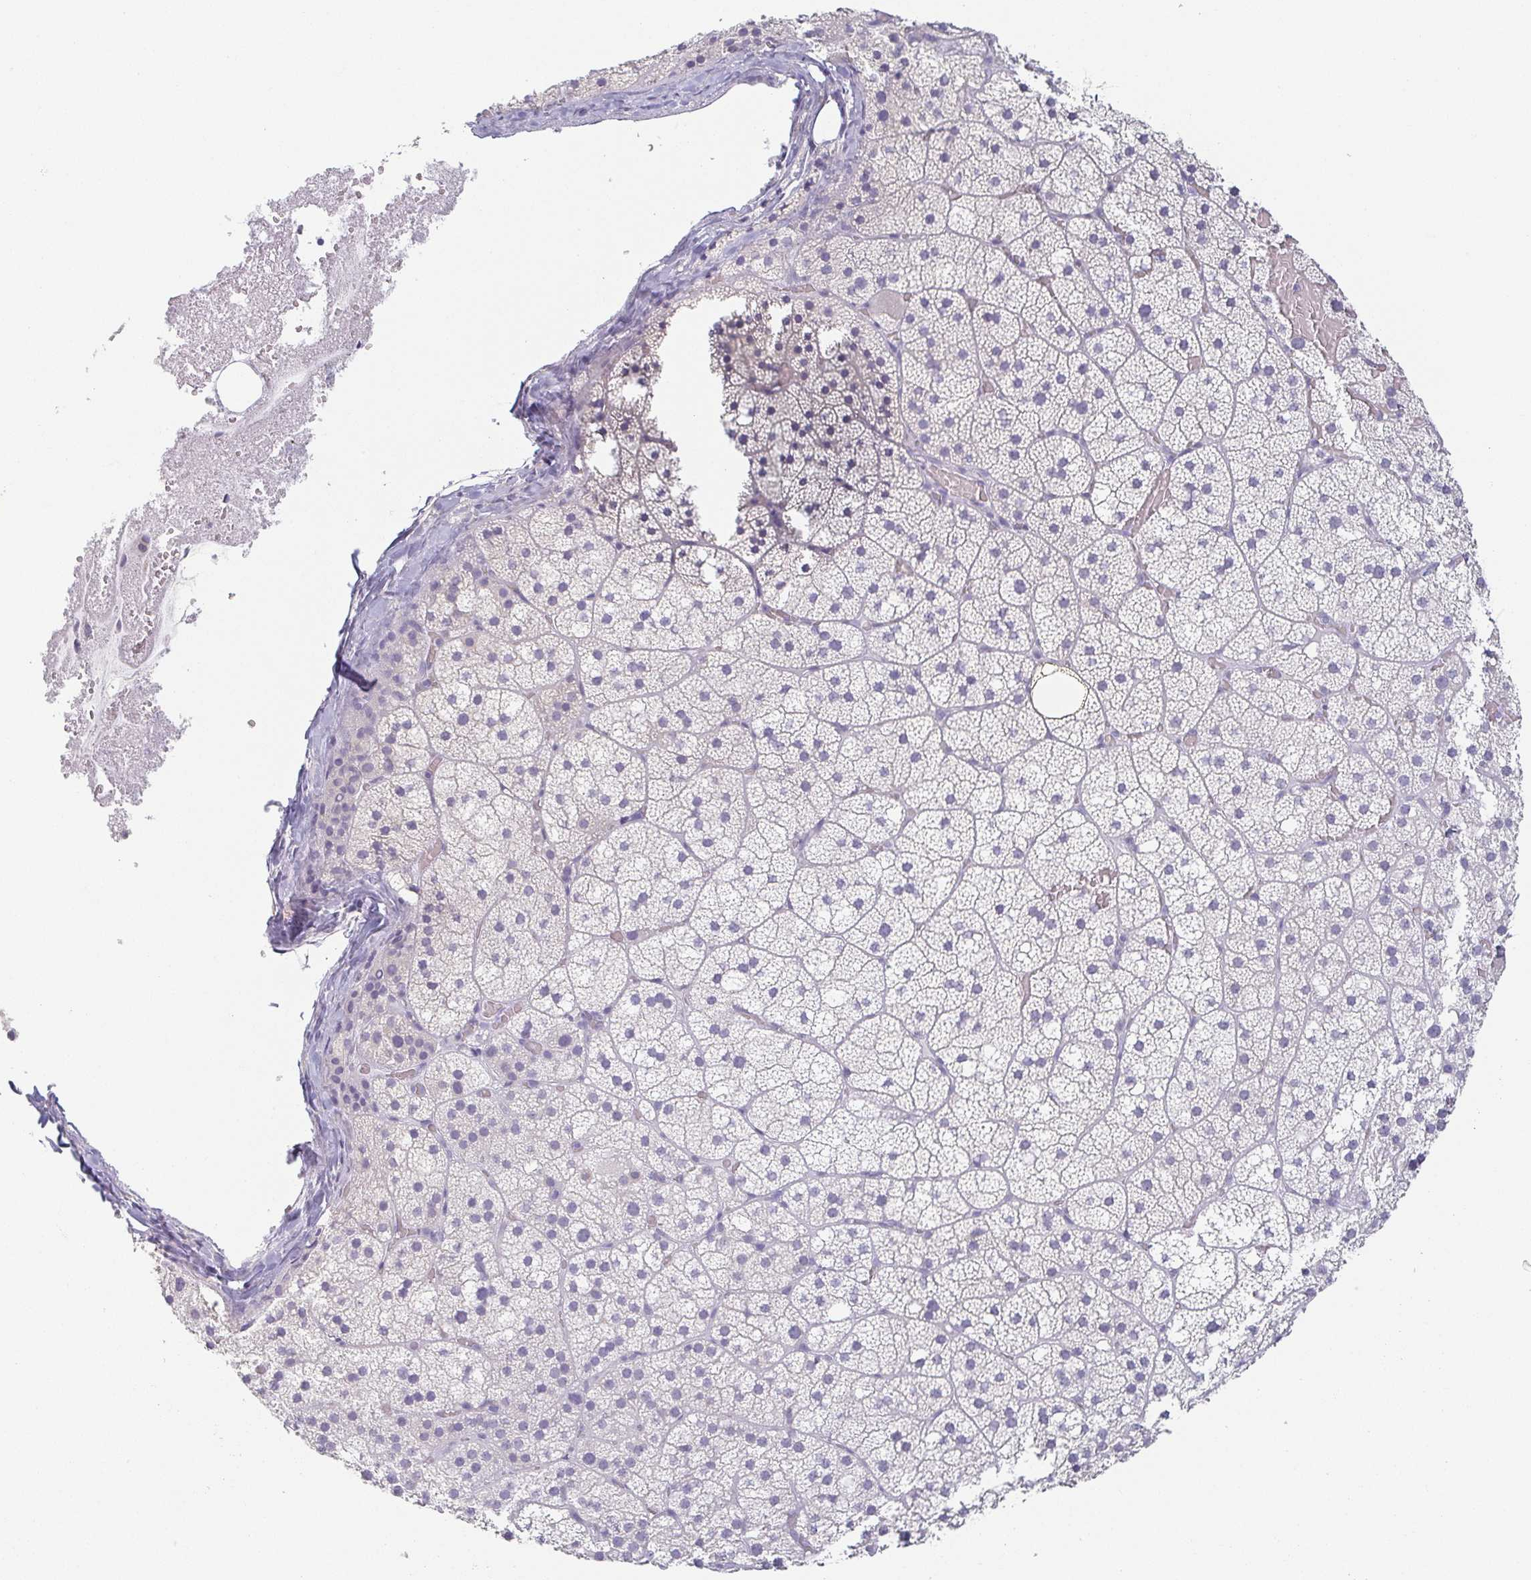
{"staining": {"intensity": "negative", "quantity": "none", "location": "none"}, "tissue": "adrenal gland", "cell_type": "Glandular cells", "image_type": "normal", "snomed": [{"axis": "morphology", "description": "Normal tissue, NOS"}, {"axis": "topography", "description": "Adrenal gland"}], "caption": "The immunohistochemistry (IHC) histopathology image has no significant expression in glandular cells of adrenal gland.", "gene": "PRR27", "patient": {"sex": "male", "age": 53}}